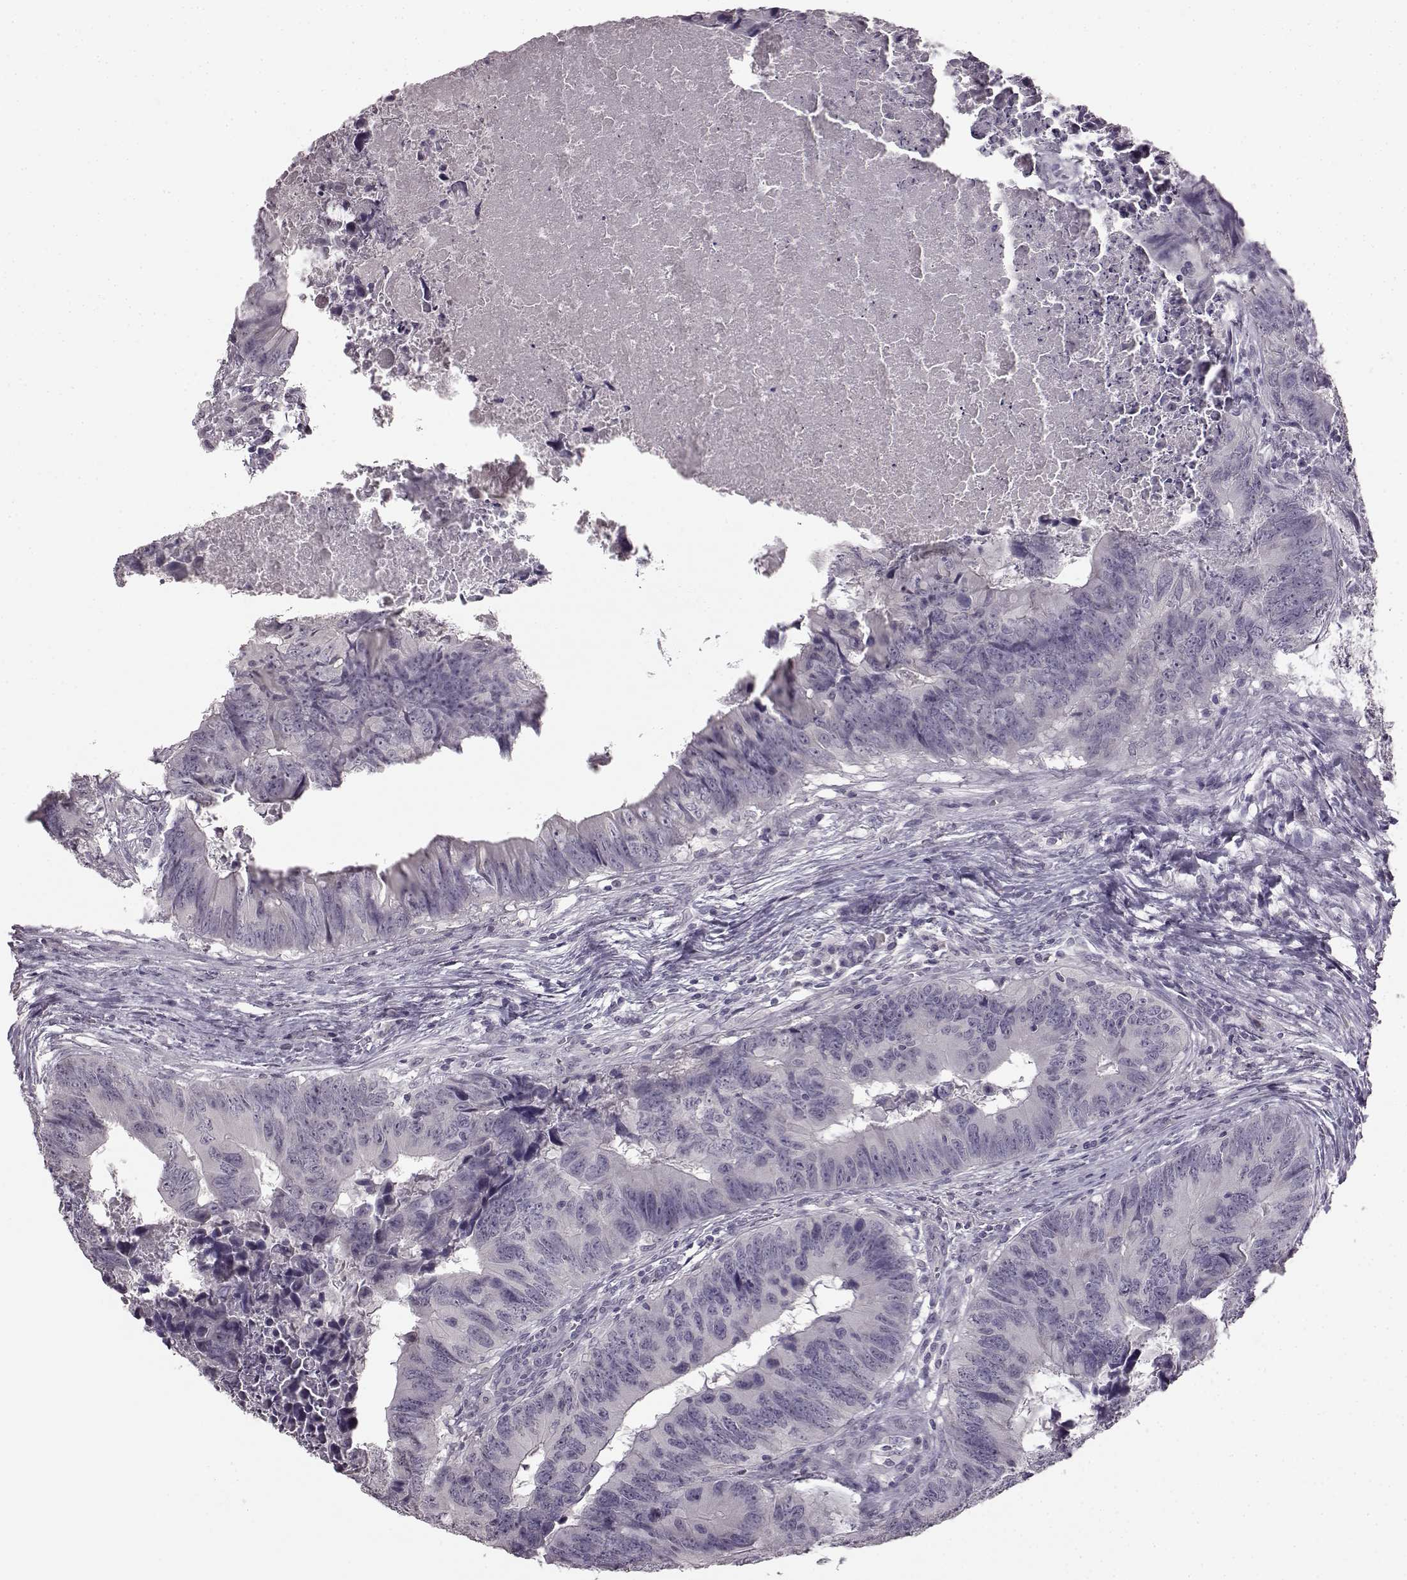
{"staining": {"intensity": "negative", "quantity": "none", "location": "none"}, "tissue": "colorectal cancer", "cell_type": "Tumor cells", "image_type": "cancer", "snomed": [{"axis": "morphology", "description": "Adenocarcinoma, NOS"}, {"axis": "topography", "description": "Colon"}], "caption": "IHC of colorectal cancer (adenocarcinoma) reveals no positivity in tumor cells.", "gene": "LHB", "patient": {"sex": "female", "age": 82}}